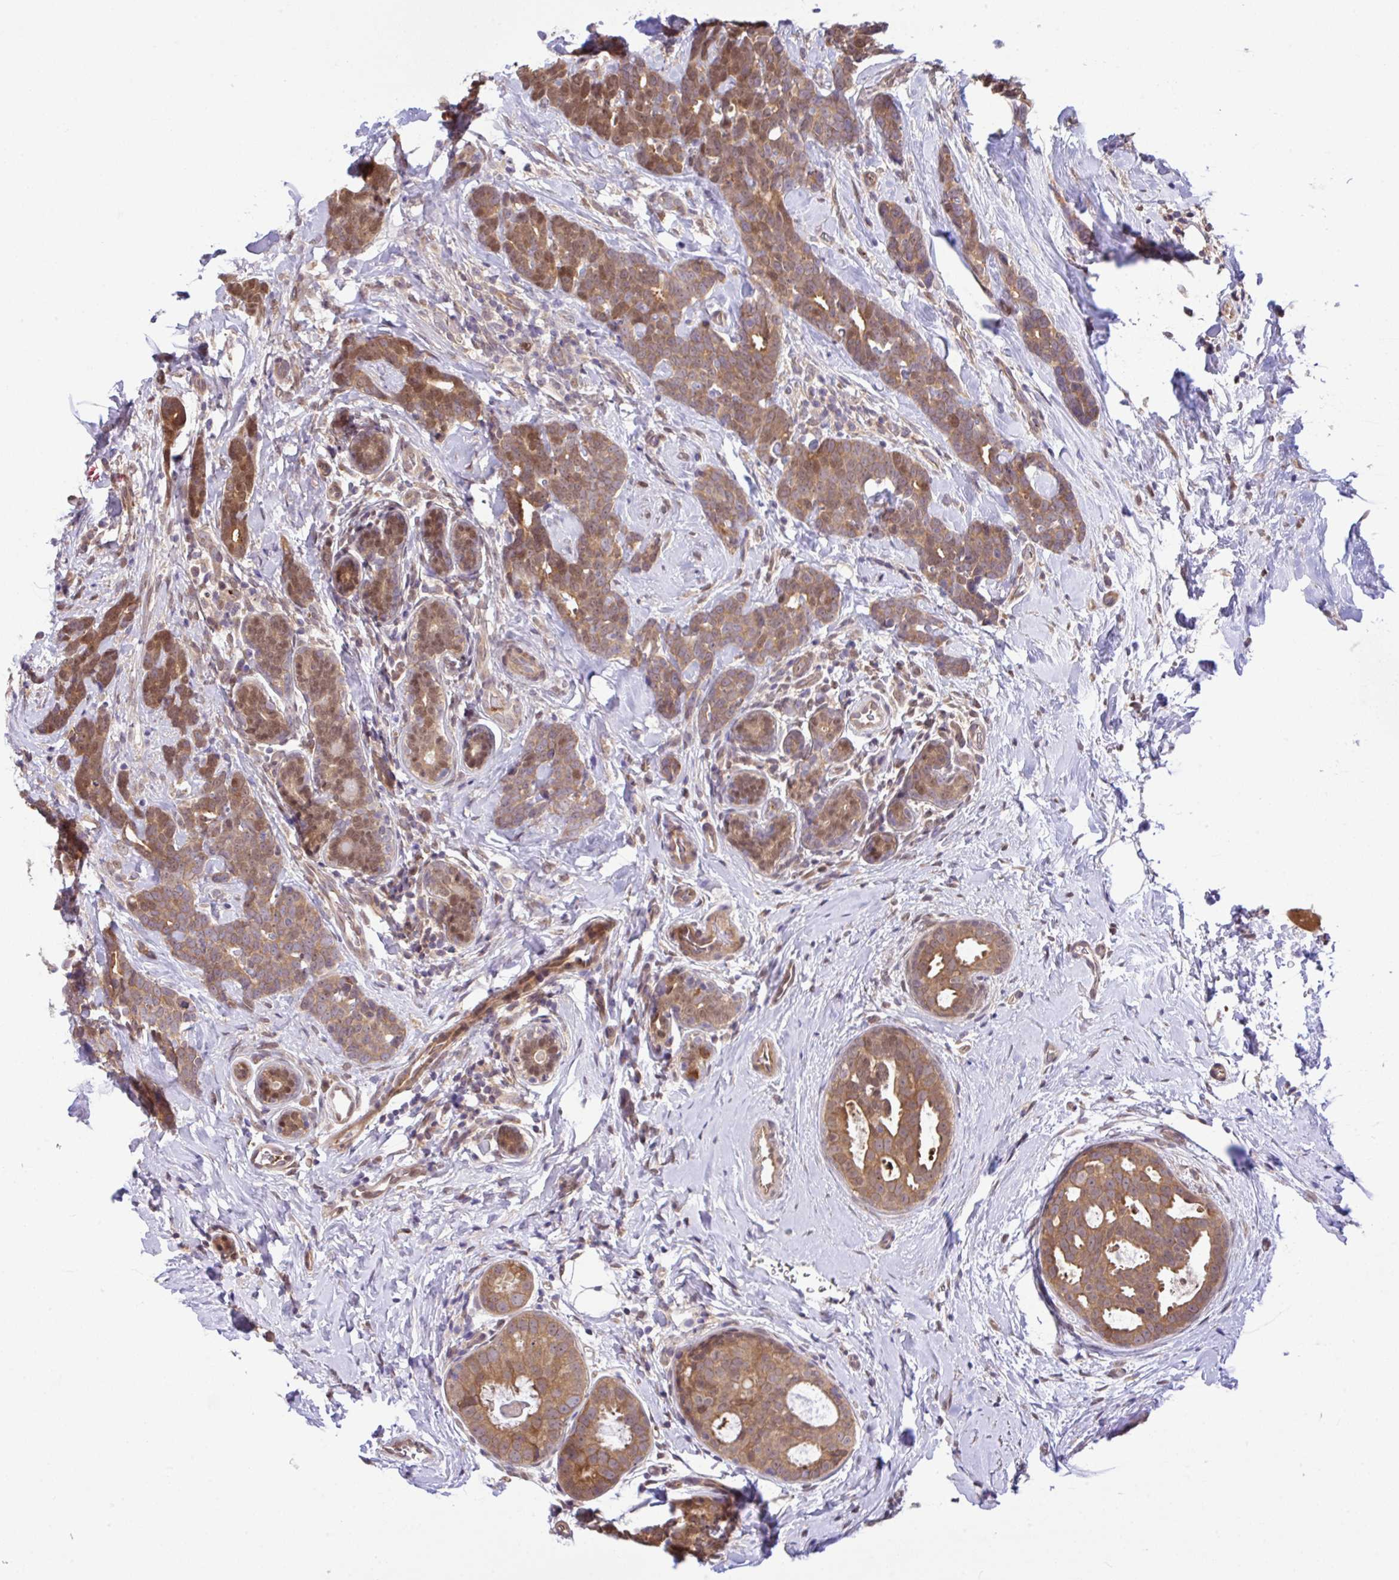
{"staining": {"intensity": "moderate", "quantity": ">75%", "location": "cytoplasmic/membranous"}, "tissue": "breast cancer", "cell_type": "Tumor cells", "image_type": "cancer", "snomed": [{"axis": "morphology", "description": "Duct carcinoma"}, {"axis": "topography", "description": "Breast"}], "caption": "Immunohistochemical staining of breast cancer (infiltrating ductal carcinoma) reveals moderate cytoplasmic/membranous protein positivity in approximately >75% of tumor cells.", "gene": "UBE4A", "patient": {"sex": "female", "age": 71}}